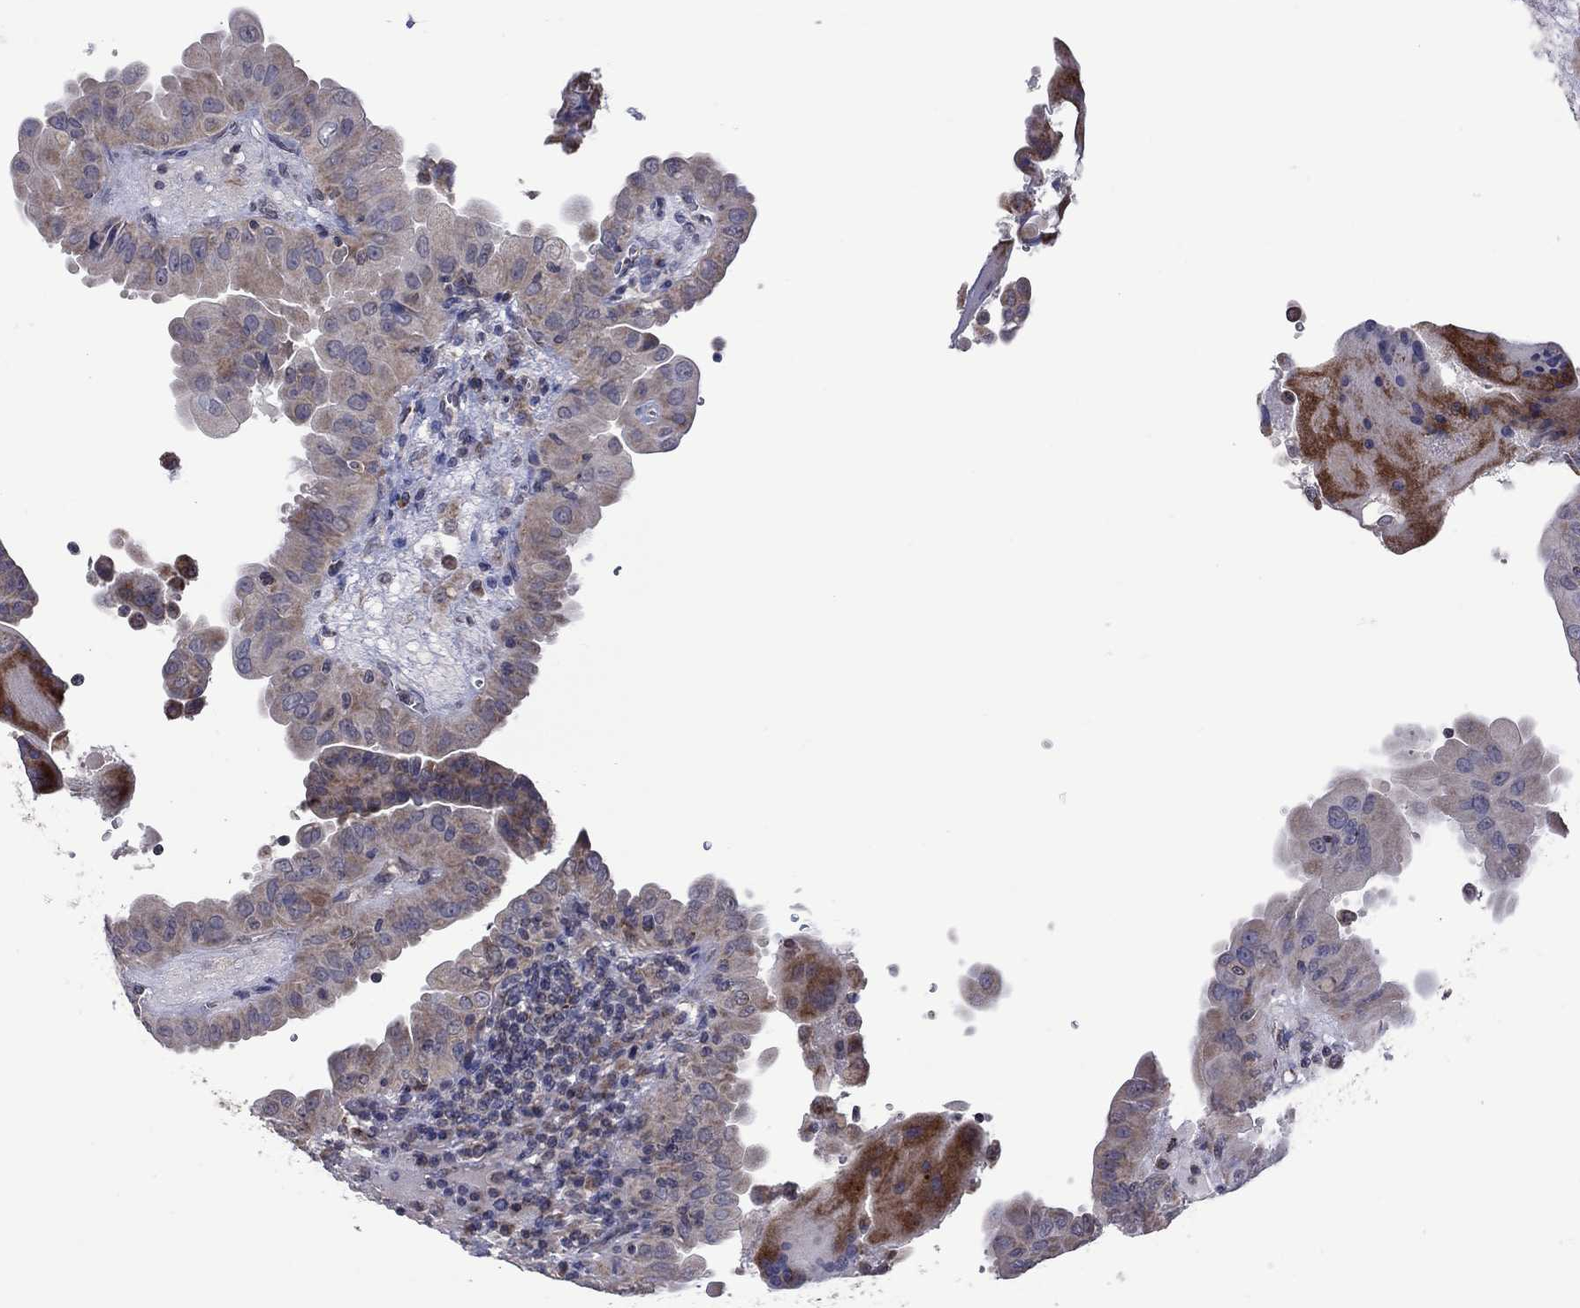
{"staining": {"intensity": "moderate", "quantity": "25%-75%", "location": "cytoplasmic/membranous"}, "tissue": "thyroid cancer", "cell_type": "Tumor cells", "image_type": "cancer", "snomed": [{"axis": "morphology", "description": "Papillary adenocarcinoma, NOS"}, {"axis": "topography", "description": "Thyroid gland"}], "caption": "Brown immunohistochemical staining in thyroid cancer exhibits moderate cytoplasmic/membranous expression in about 25%-75% of tumor cells. (DAB = brown stain, brightfield microscopy at high magnification).", "gene": "NDUFB1", "patient": {"sex": "female", "age": 37}}